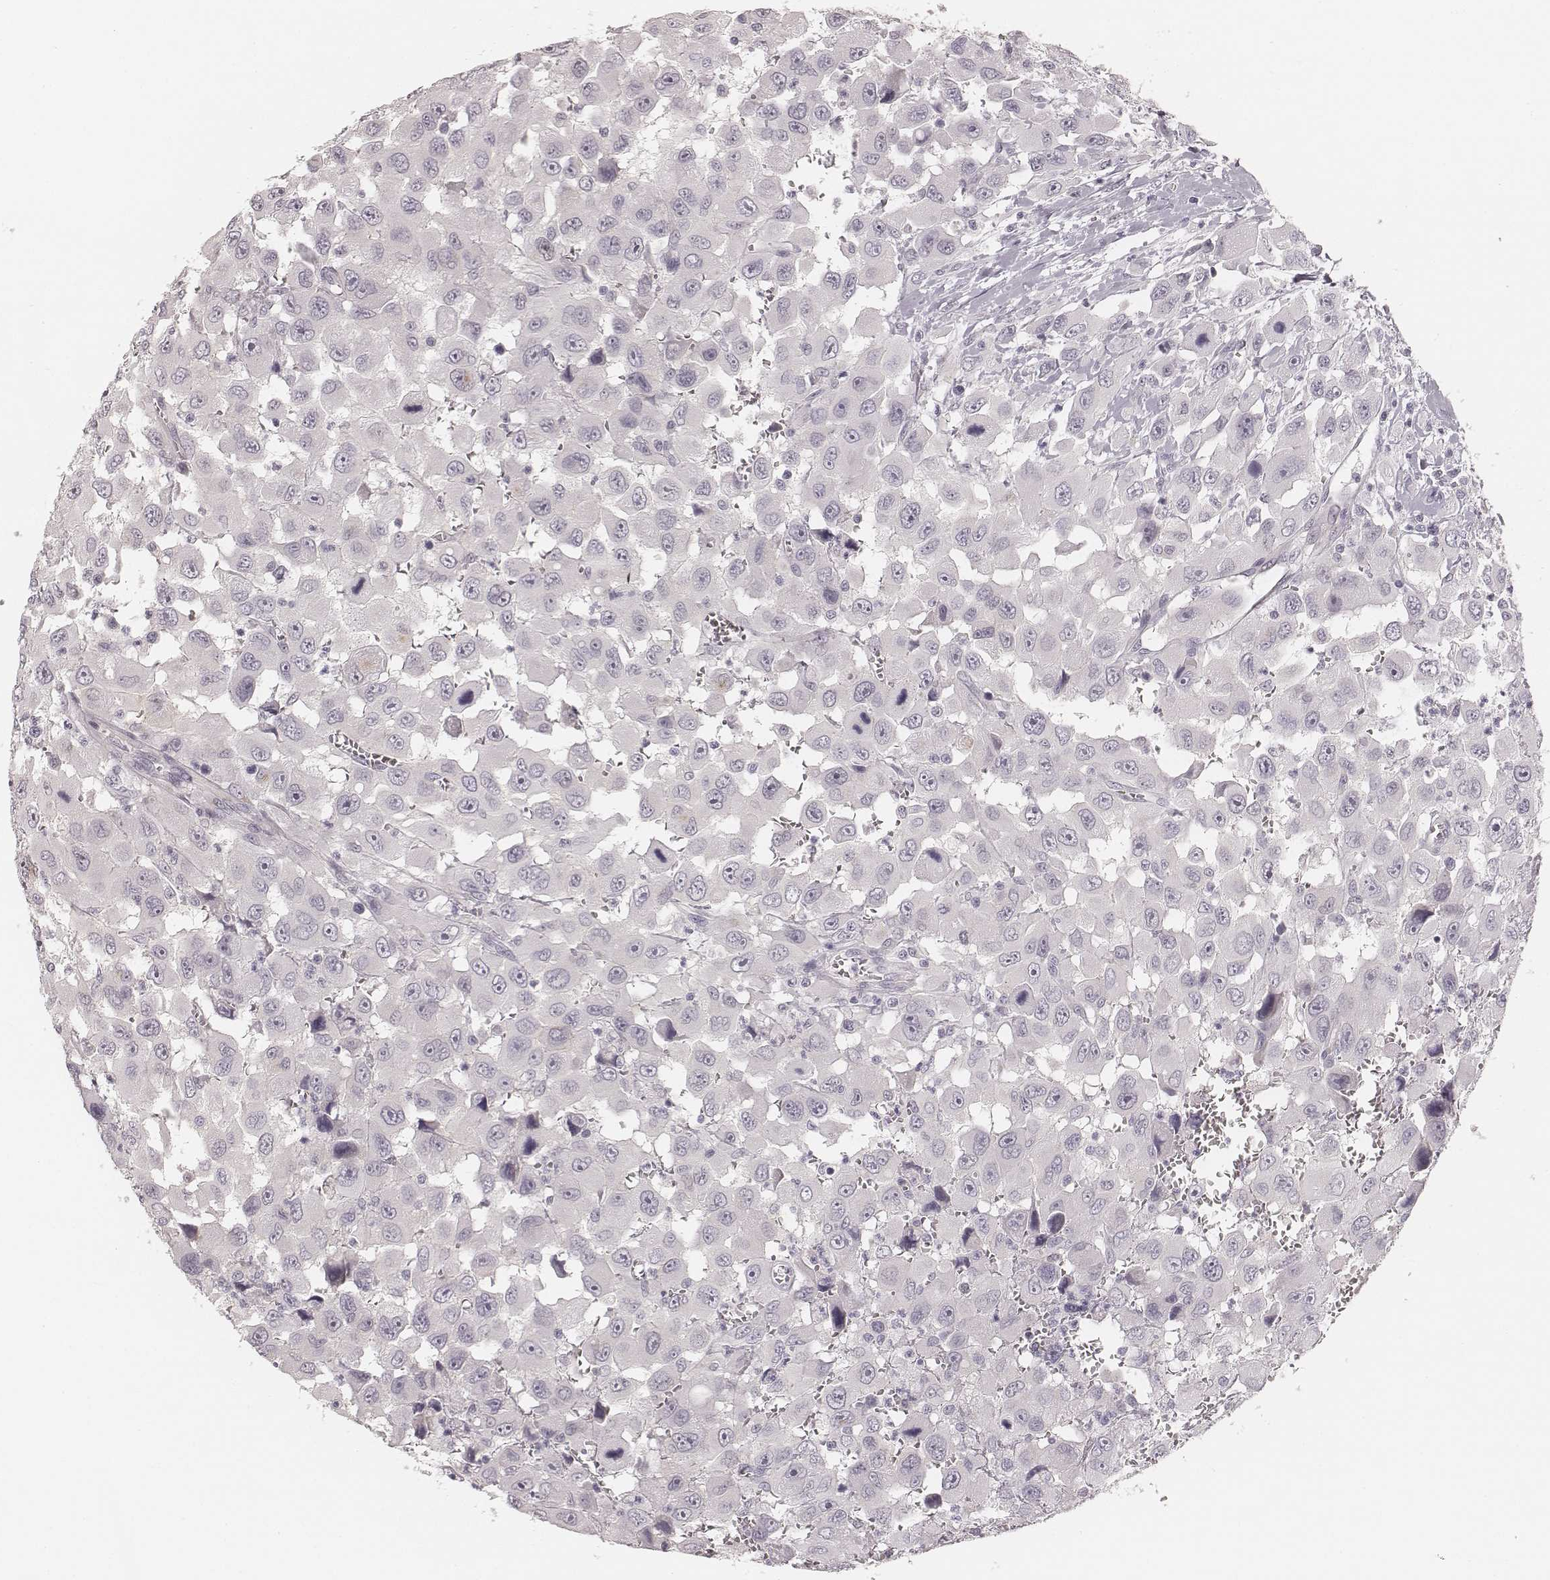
{"staining": {"intensity": "negative", "quantity": "none", "location": "none"}, "tissue": "head and neck cancer", "cell_type": "Tumor cells", "image_type": "cancer", "snomed": [{"axis": "morphology", "description": "Squamous cell carcinoma, NOS"}, {"axis": "morphology", "description": "Squamous cell carcinoma, metastatic, NOS"}, {"axis": "topography", "description": "Oral tissue"}, {"axis": "topography", "description": "Head-Neck"}], "caption": "This photomicrograph is of head and neck cancer (metastatic squamous cell carcinoma) stained with immunohistochemistry (IHC) to label a protein in brown with the nuclei are counter-stained blue. There is no expression in tumor cells. (DAB (3,3'-diaminobenzidine) immunohistochemistry (IHC), high magnification).", "gene": "HNF4G", "patient": {"sex": "female", "age": 85}}